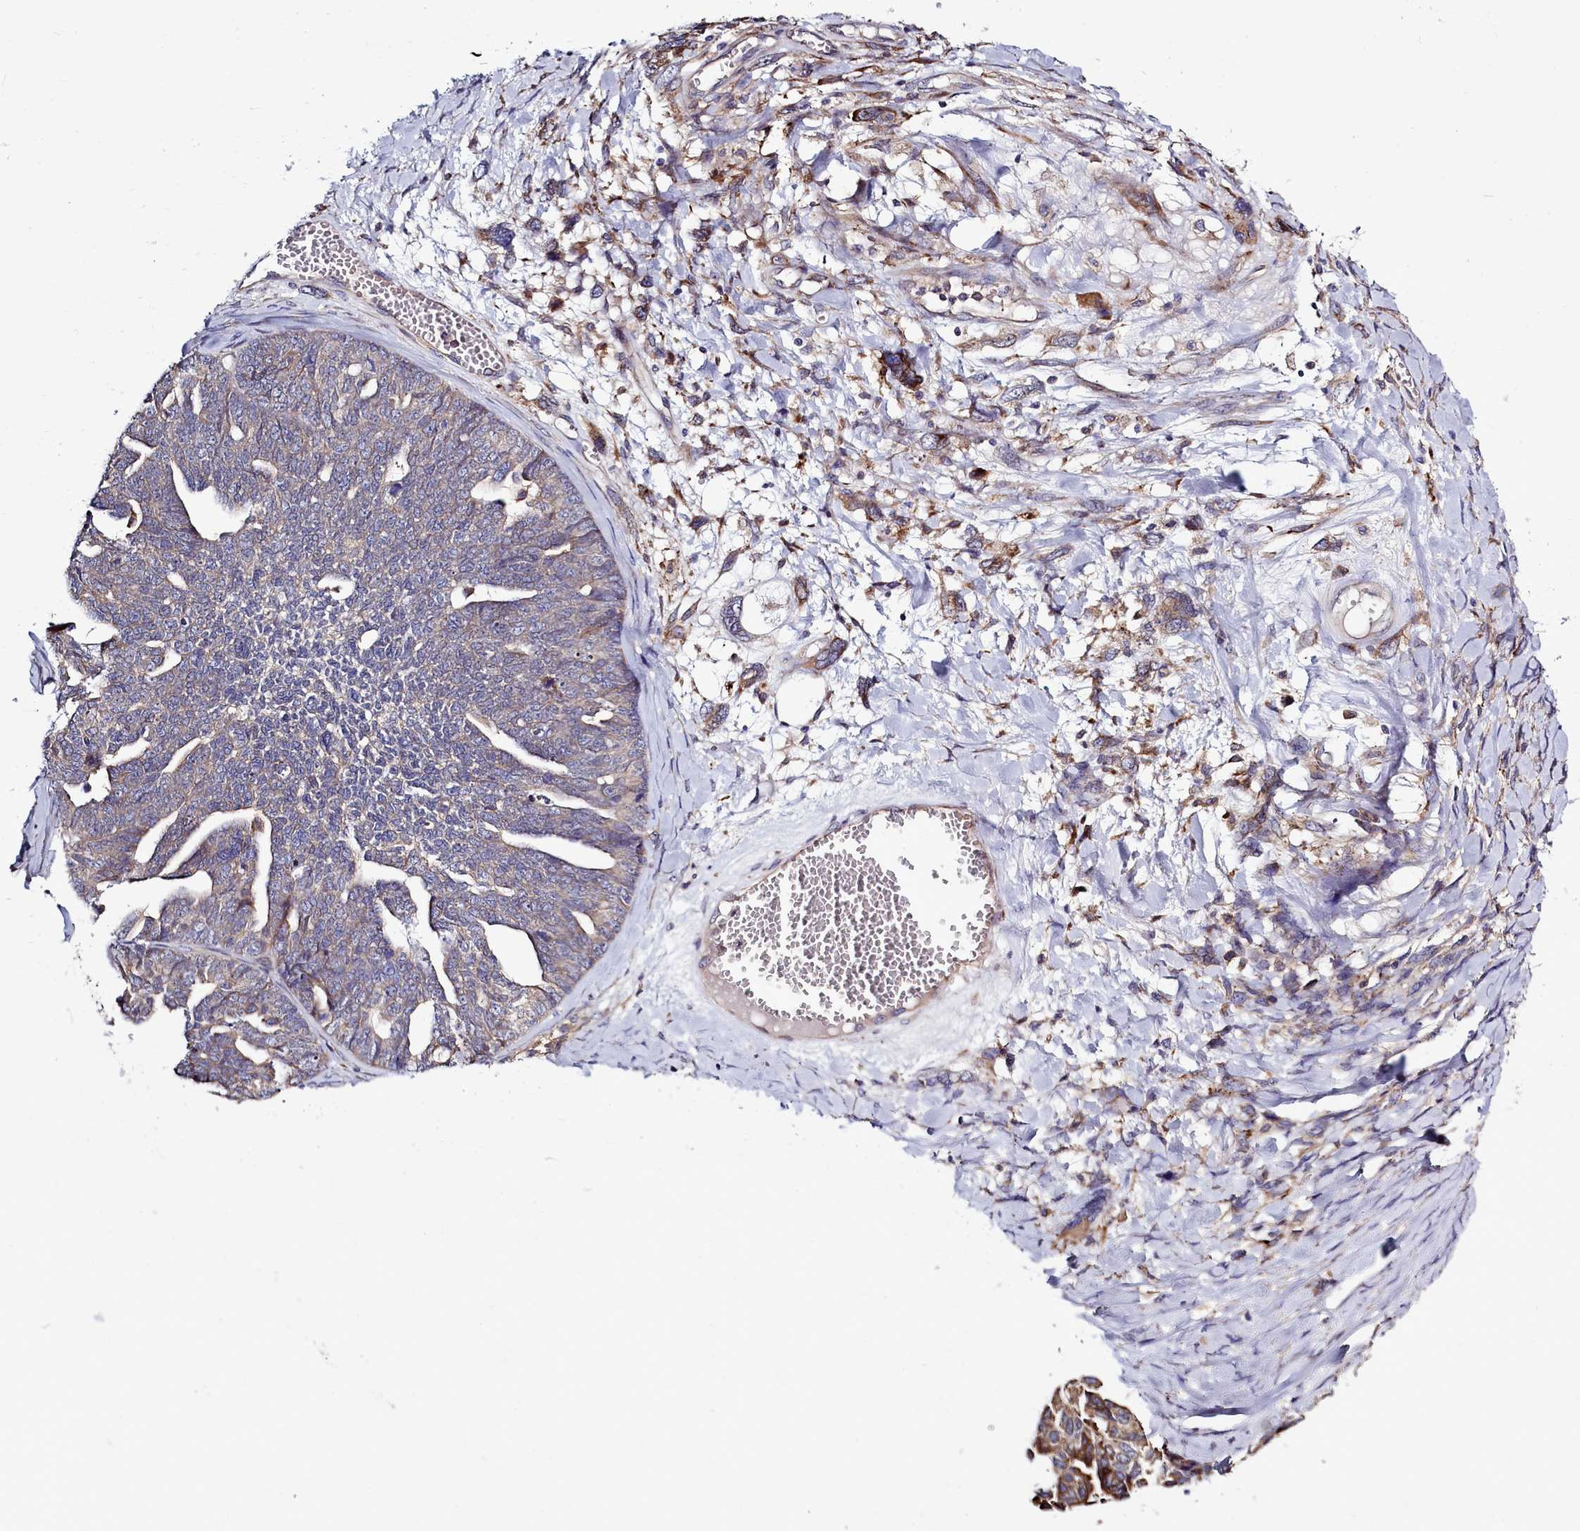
{"staining": {"intensity": "moderate", "quantity": "<25%", "location": "cytoplasmic/membranous"}, "tissue": "ovarian cancer", "cell_type": "Tumor cells", "image_type": "cancer", "snomed": [{"axis": "morphology", "description": "Cystadenocarcinoma, serous, NOS"}, {"axis": "topography", "description": "Ovary"}], "caption": "A photomicrograph of human ovarian cancer stained for a protein demonstrates moderate cytoplasmic/membranous brown staining in tumor cells. The staining was performed using DAB, with brown indicating positive protein expression. Nuclei are stained blue with hematoxylin.", "gene": "RAPGEF4", "patient": {"sex": "female", "age": 79}}